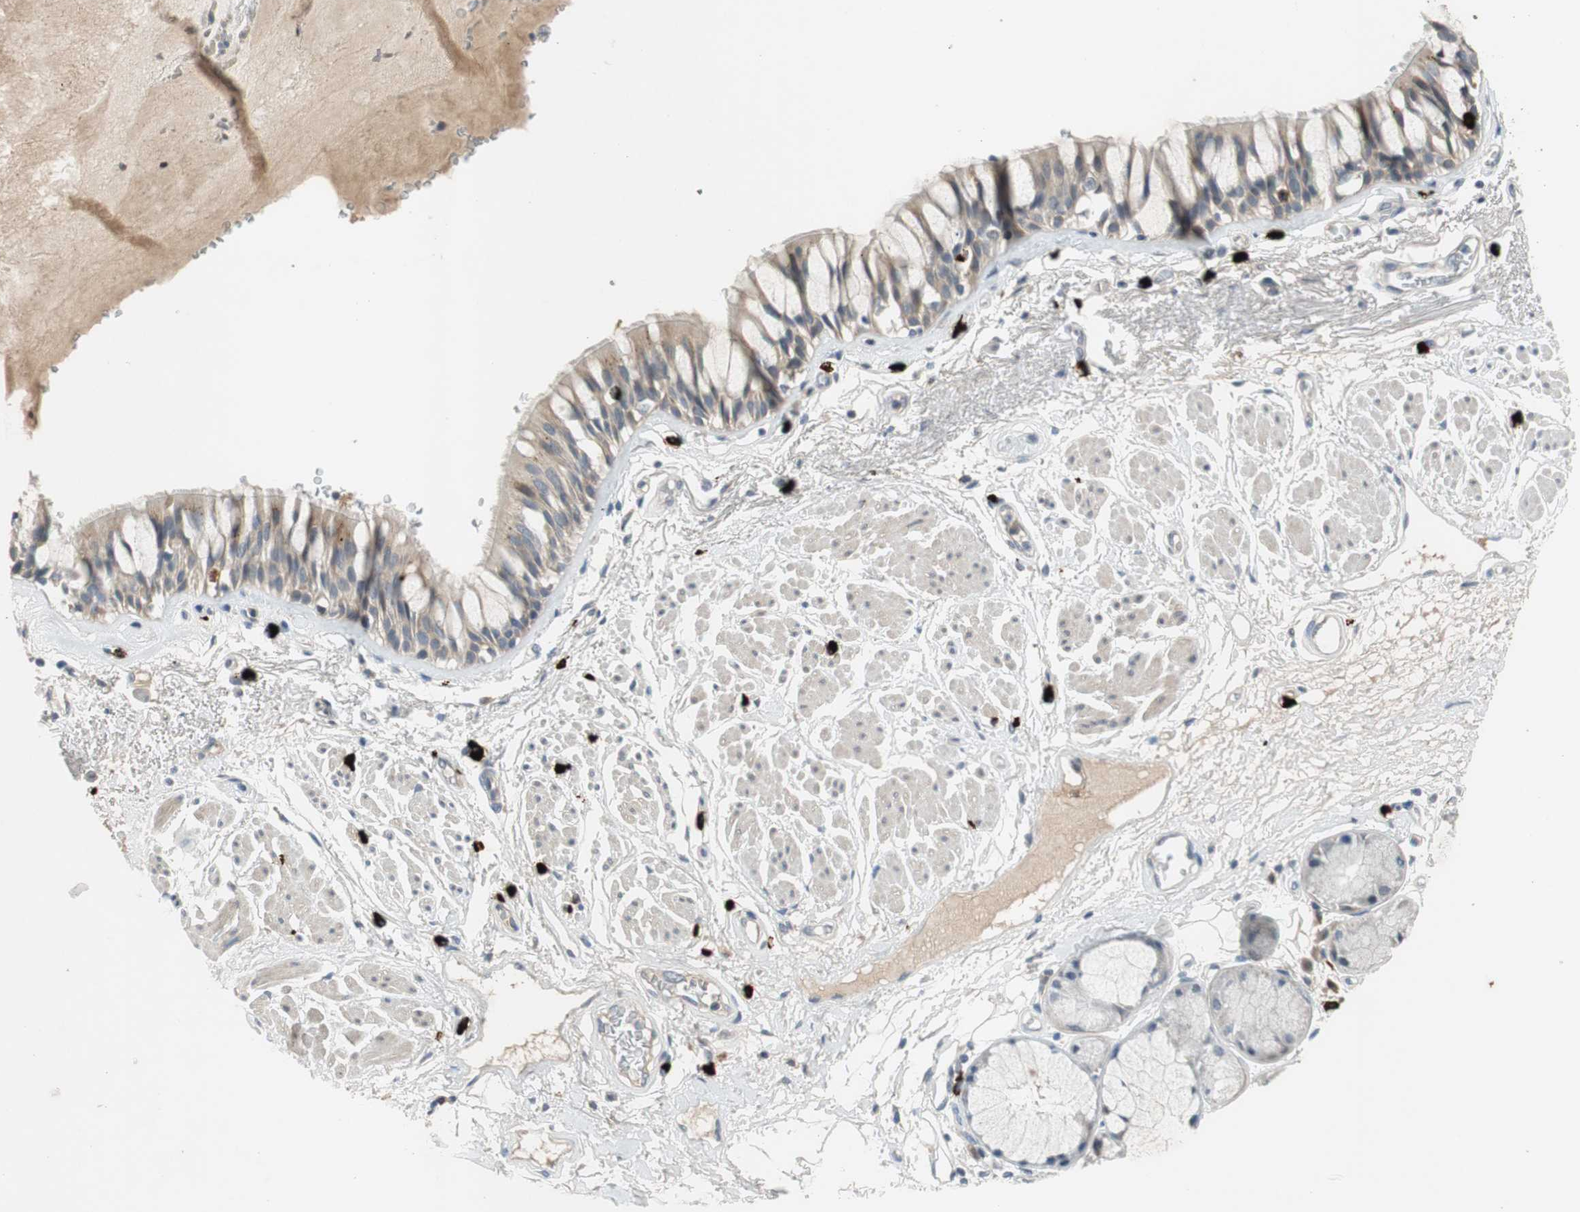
{"staining": {"intensity": "weak", "quantity": ">75%", "location": "cytoplasmic/membranous"}, "tissue": "bronchus", "cell_type": "Respiratory epithelial cells", "image_type": "normal", "snomed": [{"axis": "morphology", "description": "Normal tissue, NOS"}, {"axis": "topography", "description": "Bronchus"}], "caption": "This image reveals immunohistochemistry staining of benign bronchus, with low weak cytoplasmic/membranous staining in about >75% of respiratory epithelial cells.", "gene": "COL12A1", "patient": {"sex": "male", "age": 66}}